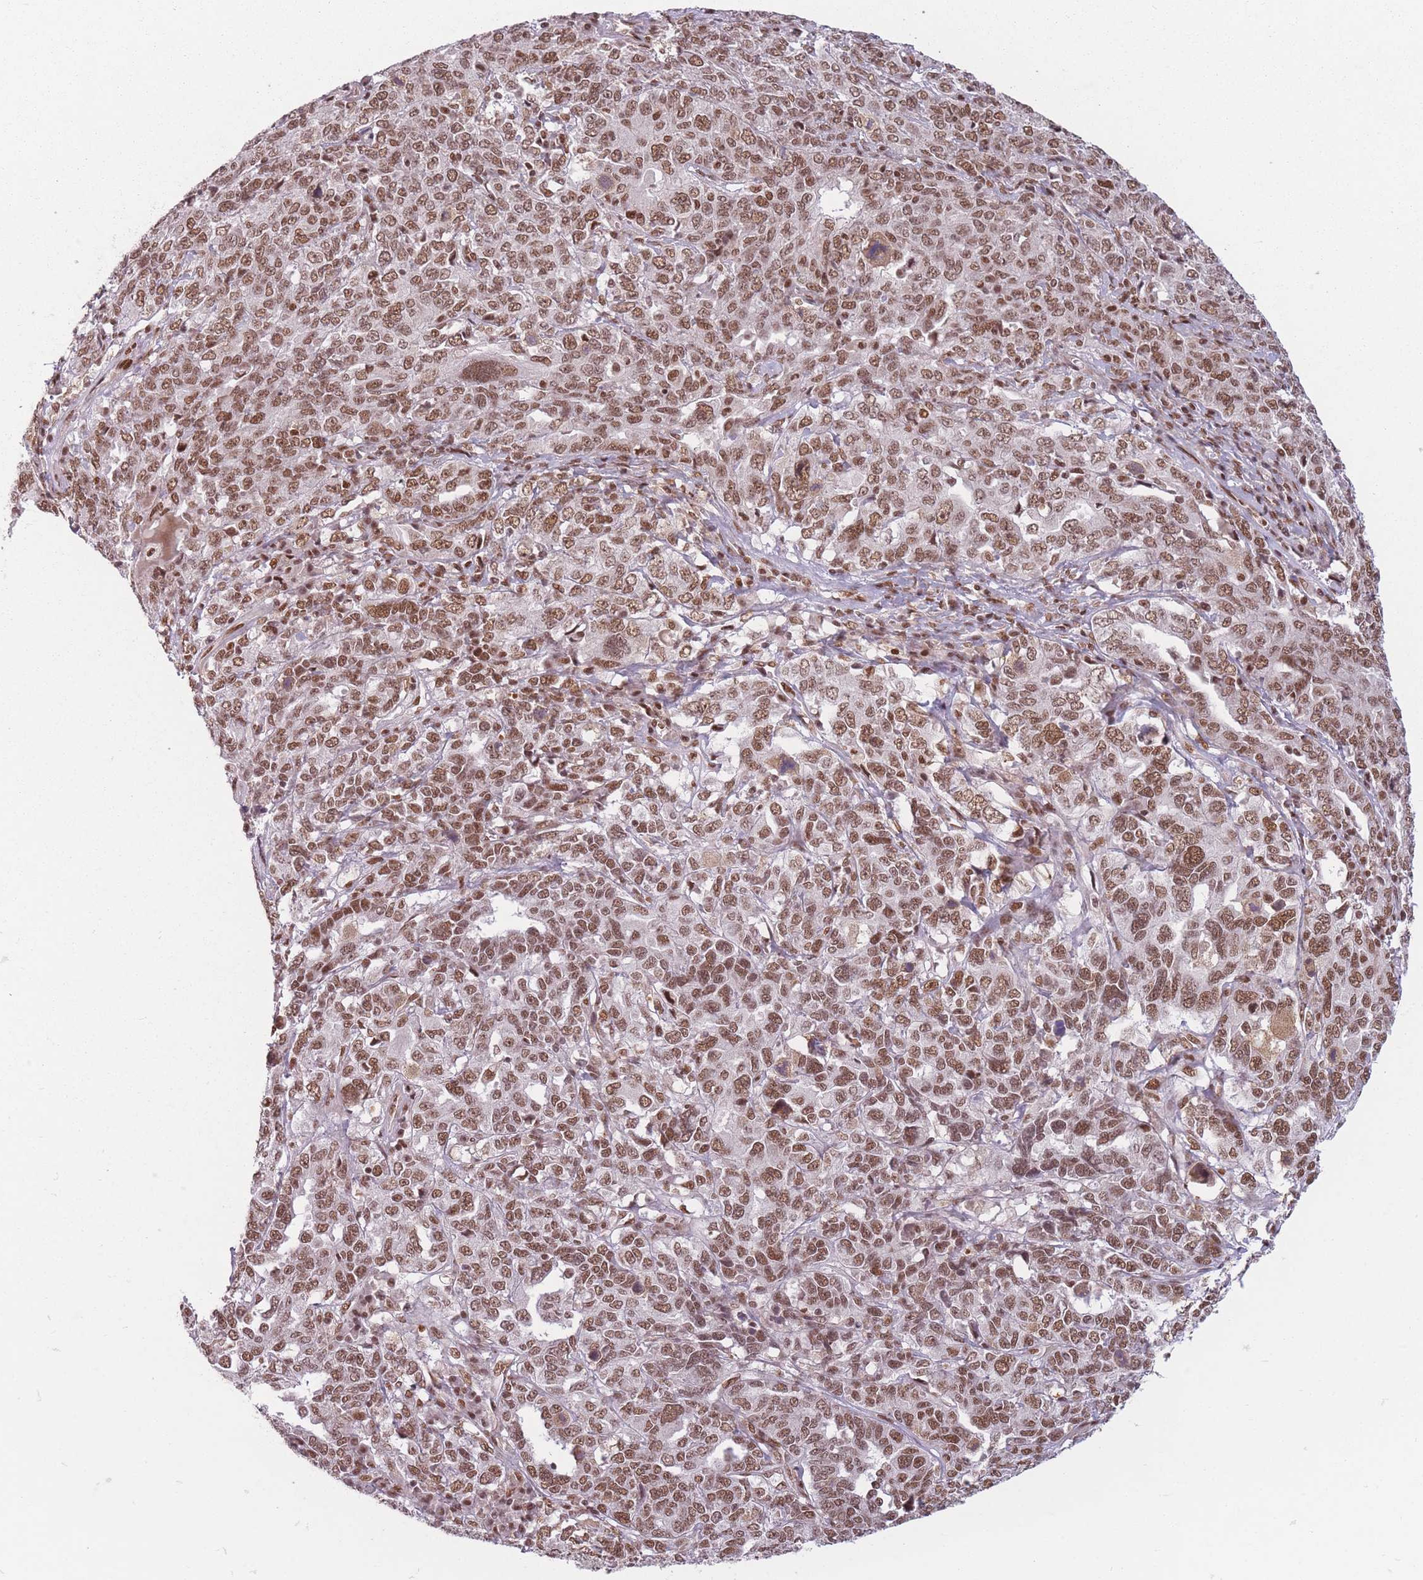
{"staining": {"intensity": "strong", "quantity": ">75%", "location": "nuclear"}, "tissue": "ovarian cancer", "cell_type": "Tumor cells", "image_type": "cancer", "snomed": [{"axis": "morphology", "description": "Carcinoma, endometroid"}, {"axis": "topography", "description": "Ovary"}], "caption": "Protein analysis of endometroid carcinoma (ovarian) tissue reveals strong nuclear staining in approximately >75% of tumor cells. The staining was performed using DAB (3,3'-diaminobenzidine) to visualize the protein expression in brown, while the nuclei were stained in blue with hematoxylin (Magnification: 20x).", "gene": "SUPT6H", "patient": {"sex": "female", "age": 62}}